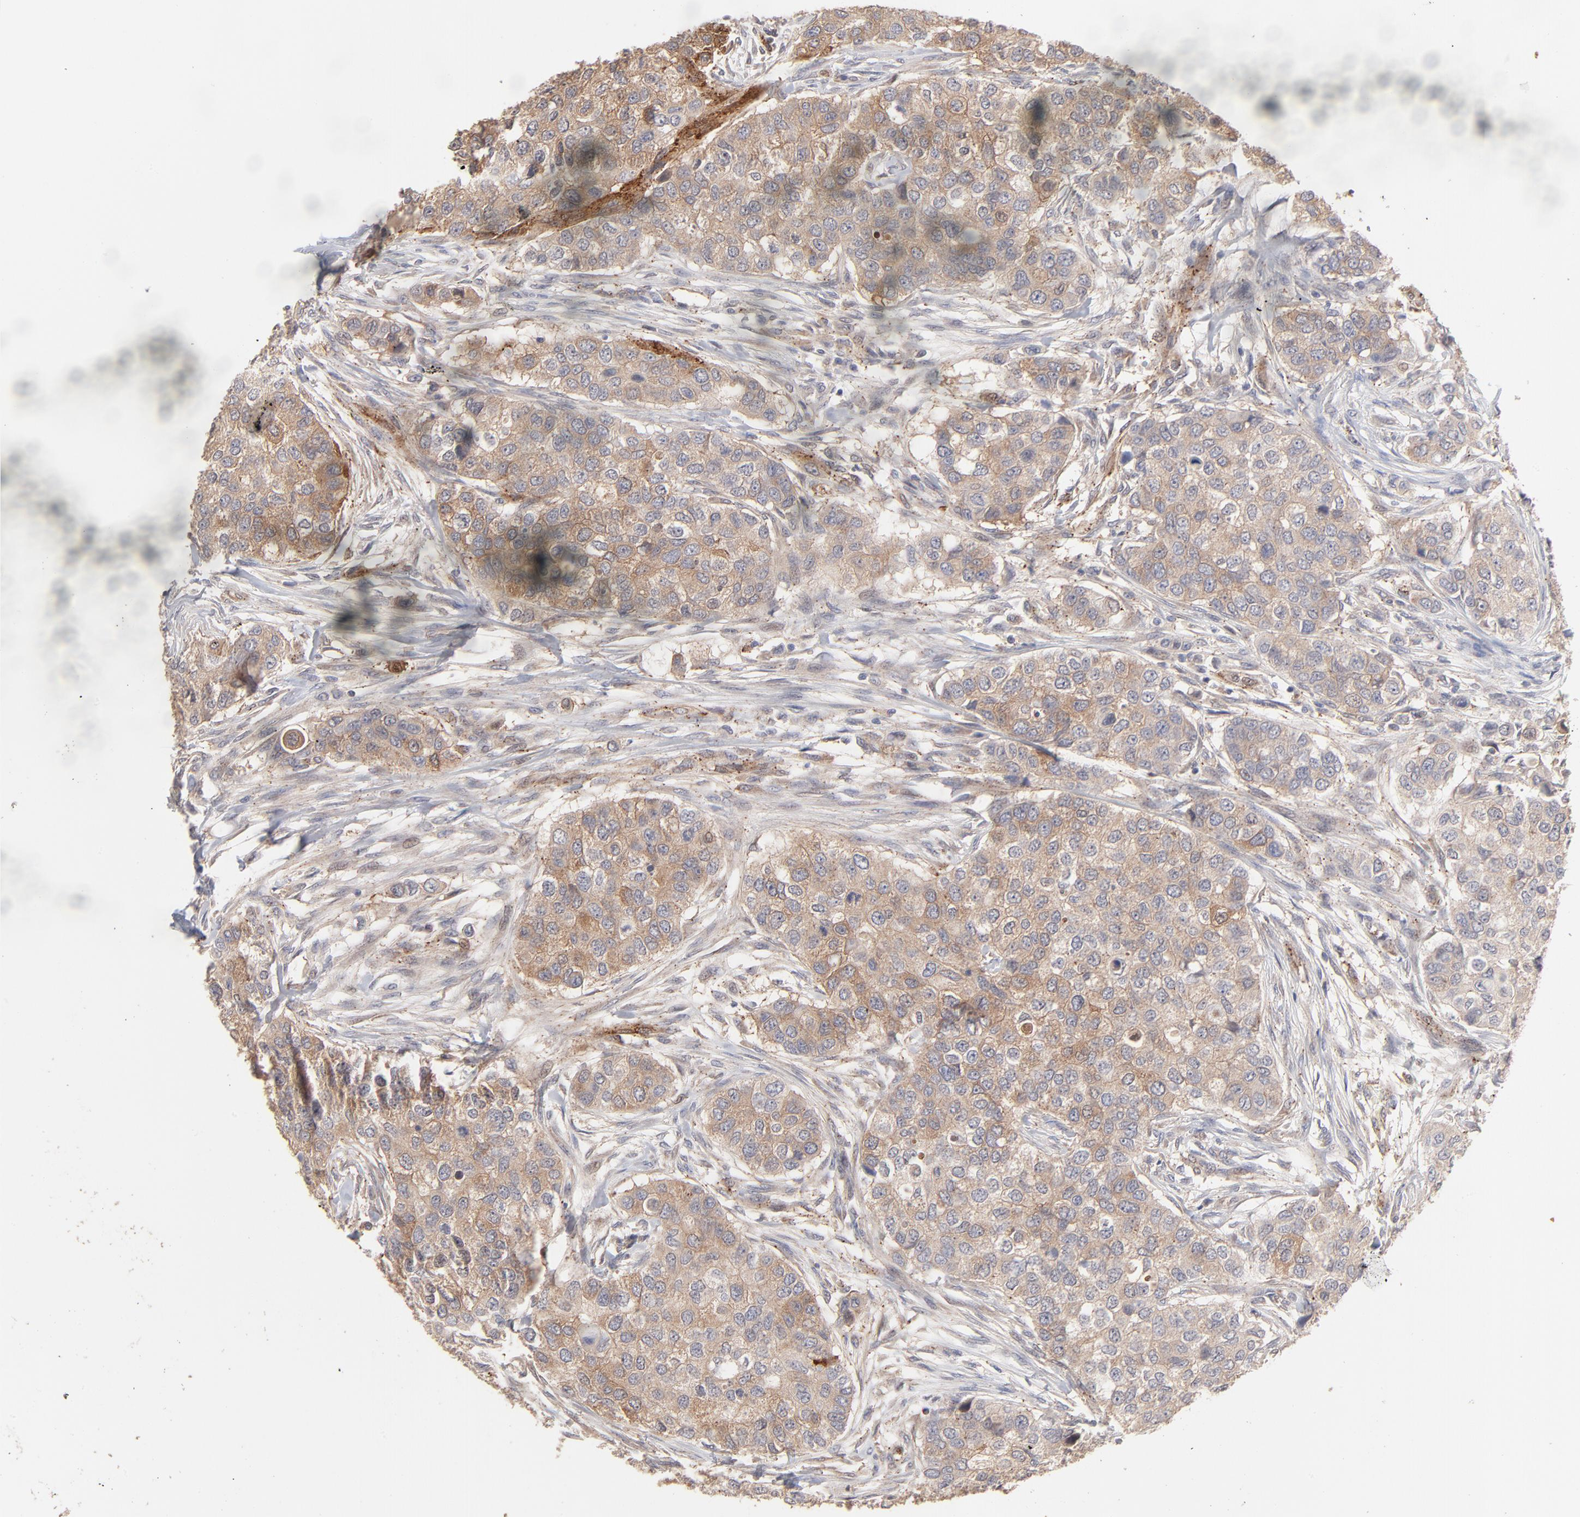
{"staining": {"intensity": "moderate", "quantity": ">75%", "location": "cytoplasmic/membranous"}, "tissue": "breast cancer", "cell_type": "Tumor cells", "image_type": "cancer", "snomed": [{"axis": "morphology", "description": "Normal tissue, NOS"}, {"axis": "morphology", "description": "Duct carcinoma"}, {"axis": "topography", "description": "Breast"}], "caption": "Protein expression analysis of human breast cancer (invasive ductal carcinoma) reveals moderate cytoplasmic/membranous staining in approximately >75% of tumor cells.", "gene": "IVNS1ABP", "patient": {"sex": "female", "age": 49}}